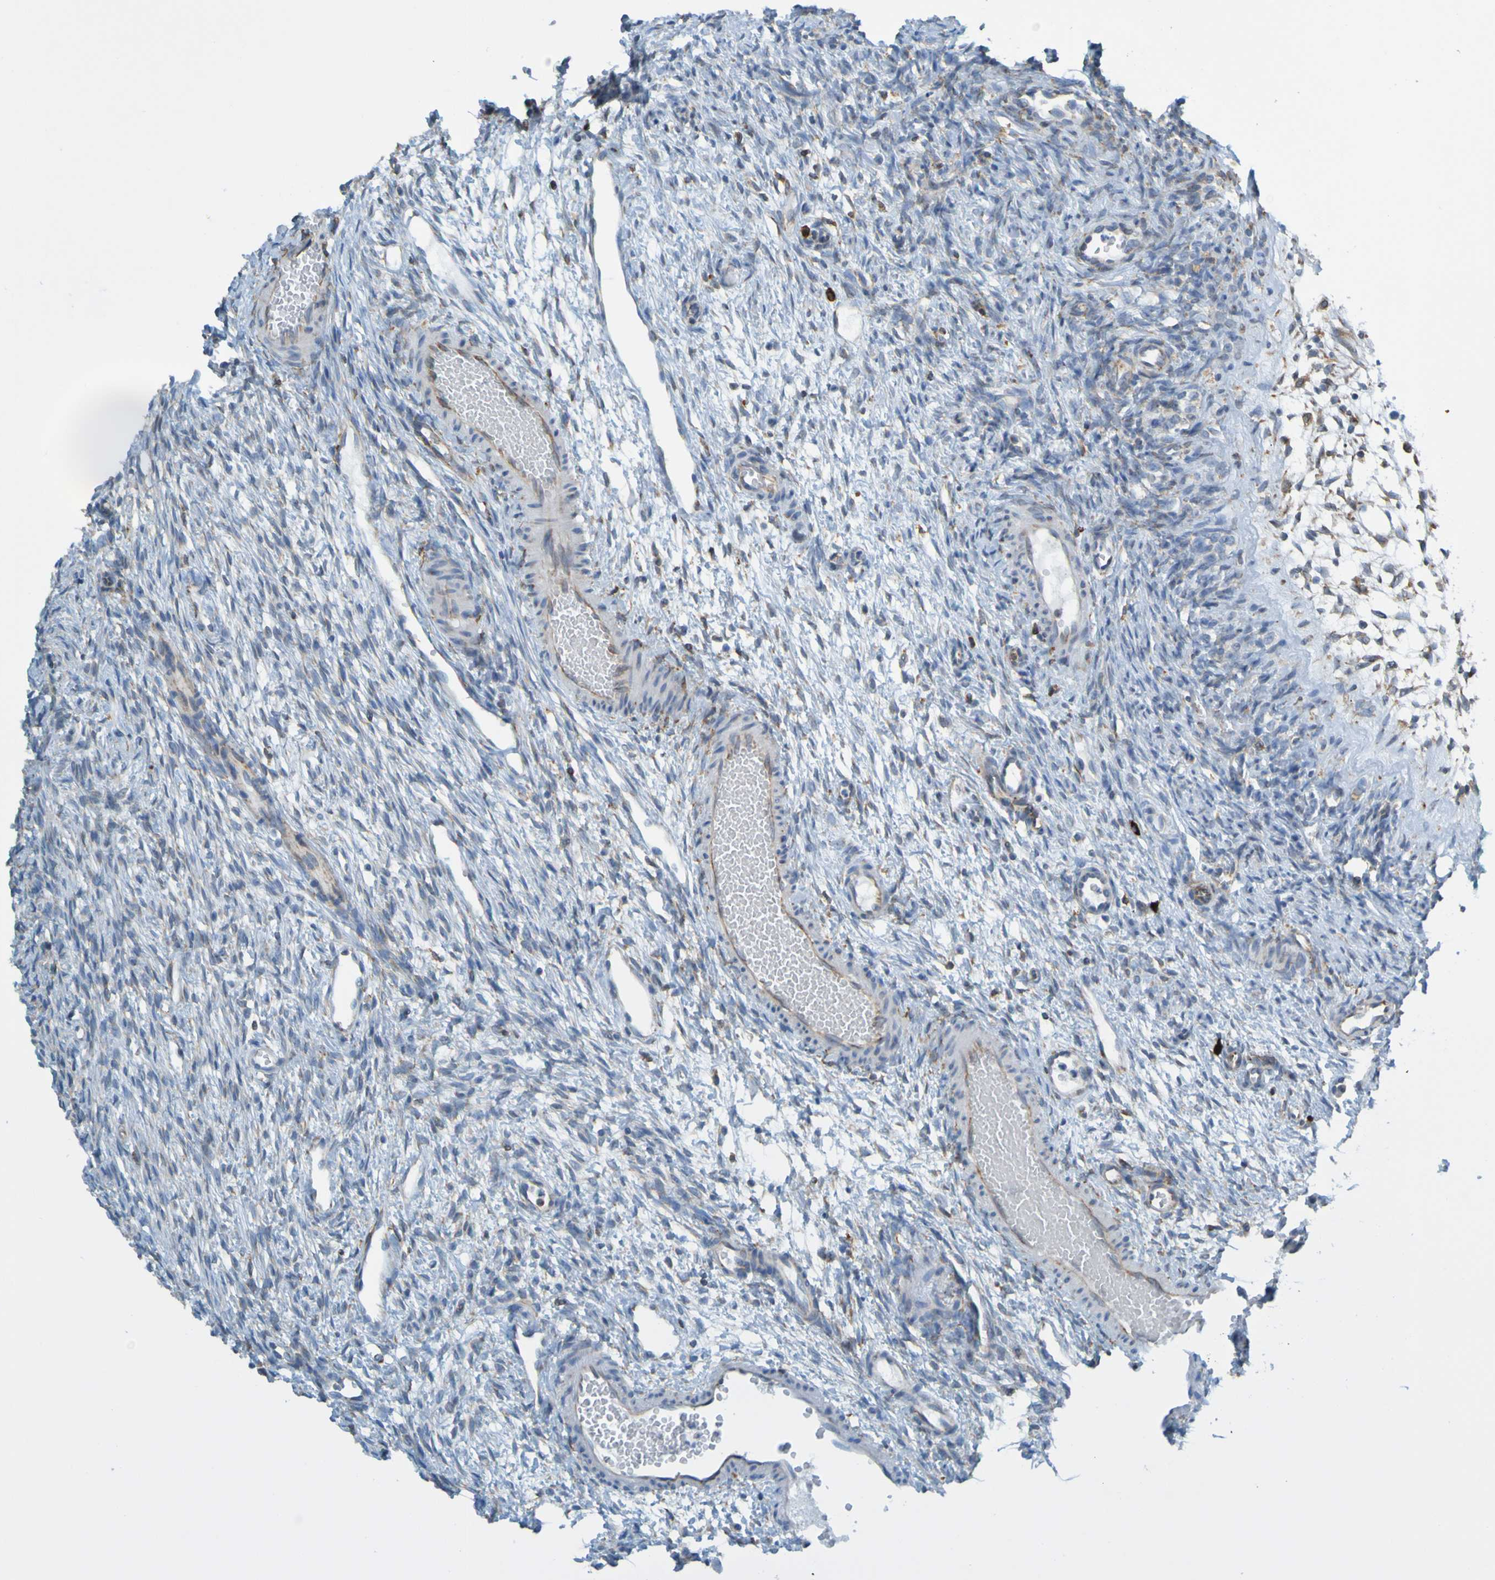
{"staining": {"intensity": "moderate", "quantity": "25%-75%", "location": "cytoplasmic/membranous"}, "tissue": "ovary", "cell_type": "Follicle cells", "image_type": "normal", "snomed": [{"axis": "morphology", "description": "Normal tissue, NOS"}, {"axis": "topography", "description": "Ovary"}], "caption": "IHC (DAB) staining of unremarkable human ovary demonstrates moderate cytoplasmic/membranous protein expression in approximately 25%-75% of follicle cells.", "gene": "SSR1", "patient": {"sex": "female", "age": 33}}